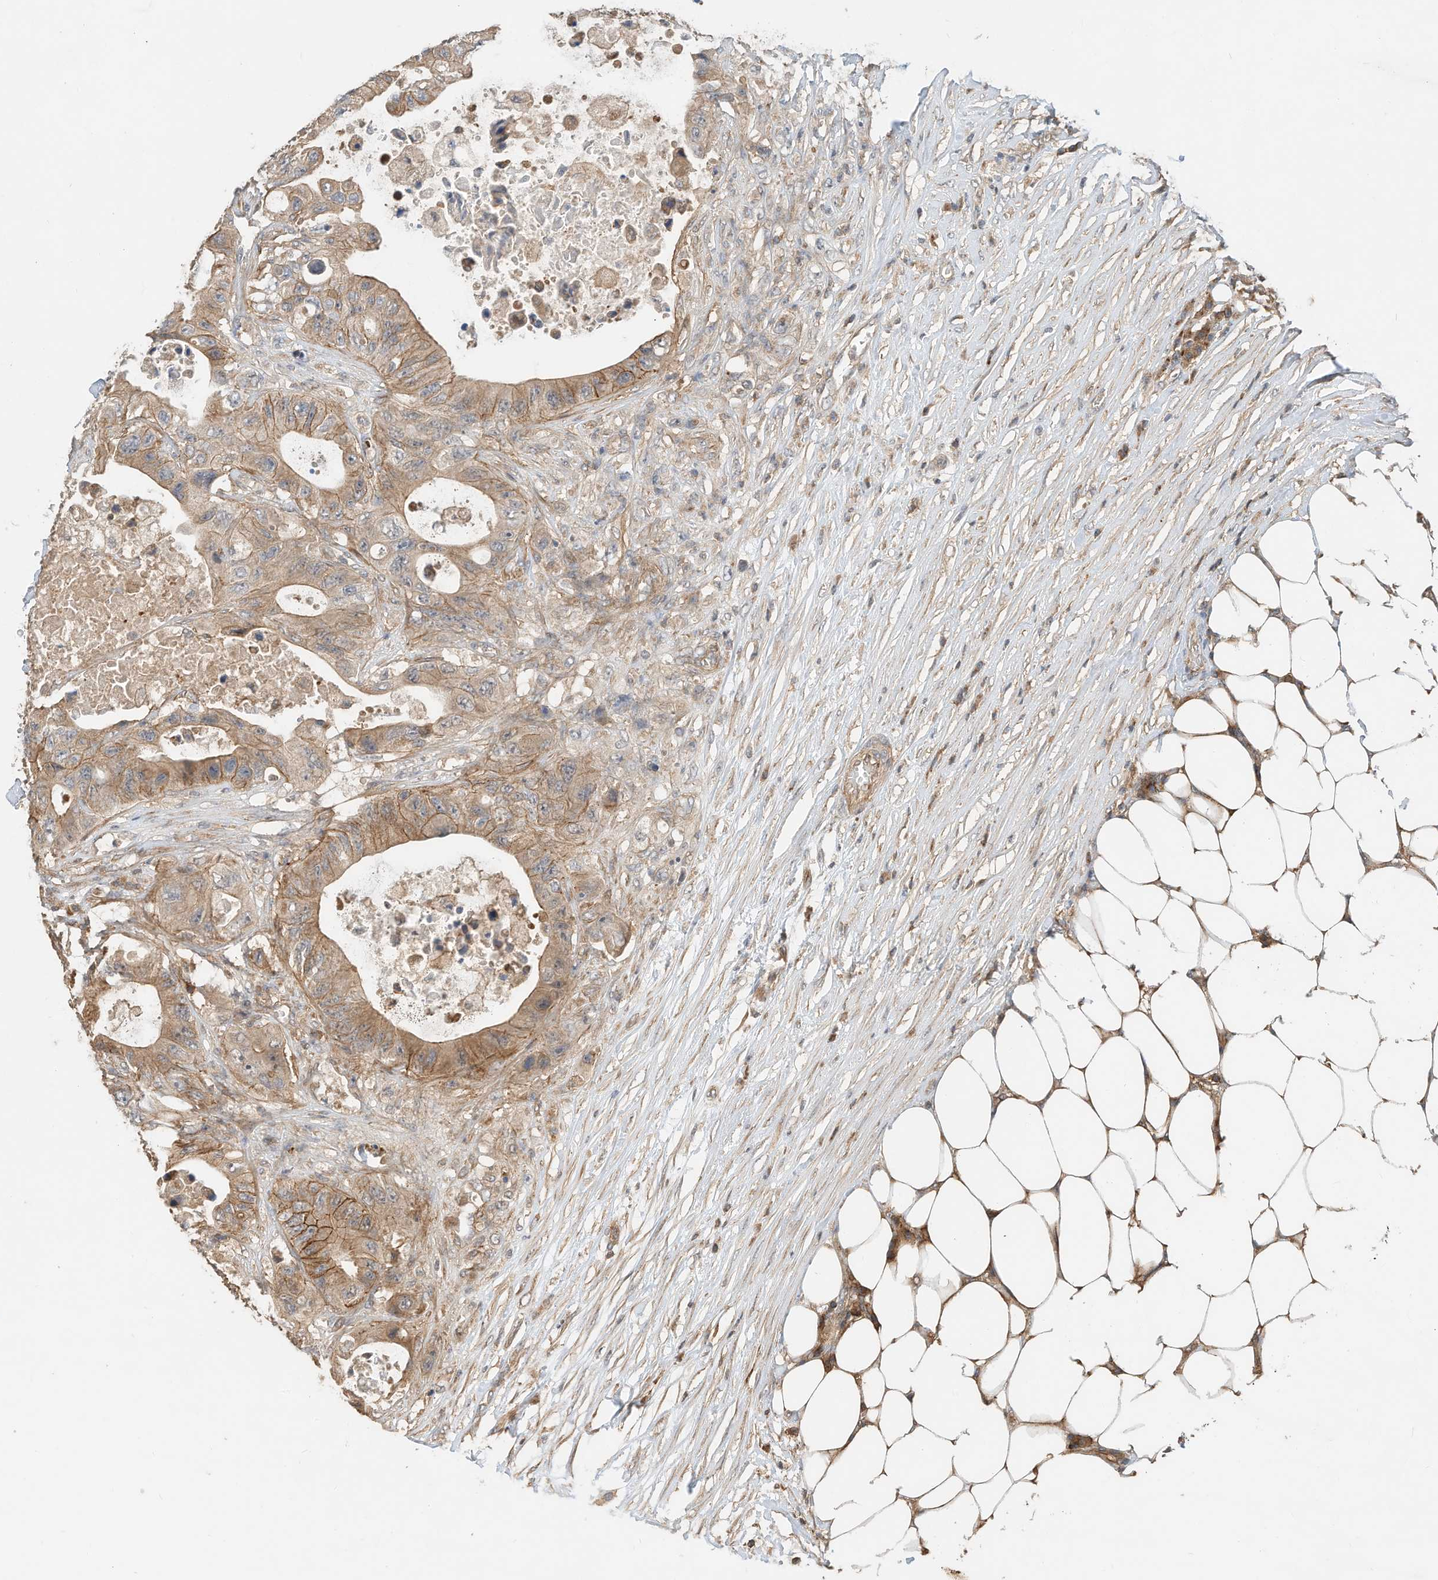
{"staining": {"intensity": "moderate", "quantity": ">75%", "location": "cytoplasmic/membranous"}, "tissue": "colorectal cancer", "cell_type": "Tumor cells", "image_type": "cancer", "snomed": [{"axis": "morphology", "description": "Adenocarcinoma, NOS"}, {"axis": "topography", "description": "Colon"}], "caption": "Colorectal cancer stained for a protein (brown) demonstrates moderate cytoplasmic/membranous positive expression in approximately >75% of tumor cells.", "gene": "CPAMD8", "patient": {"sex": "female", "age": 46}}